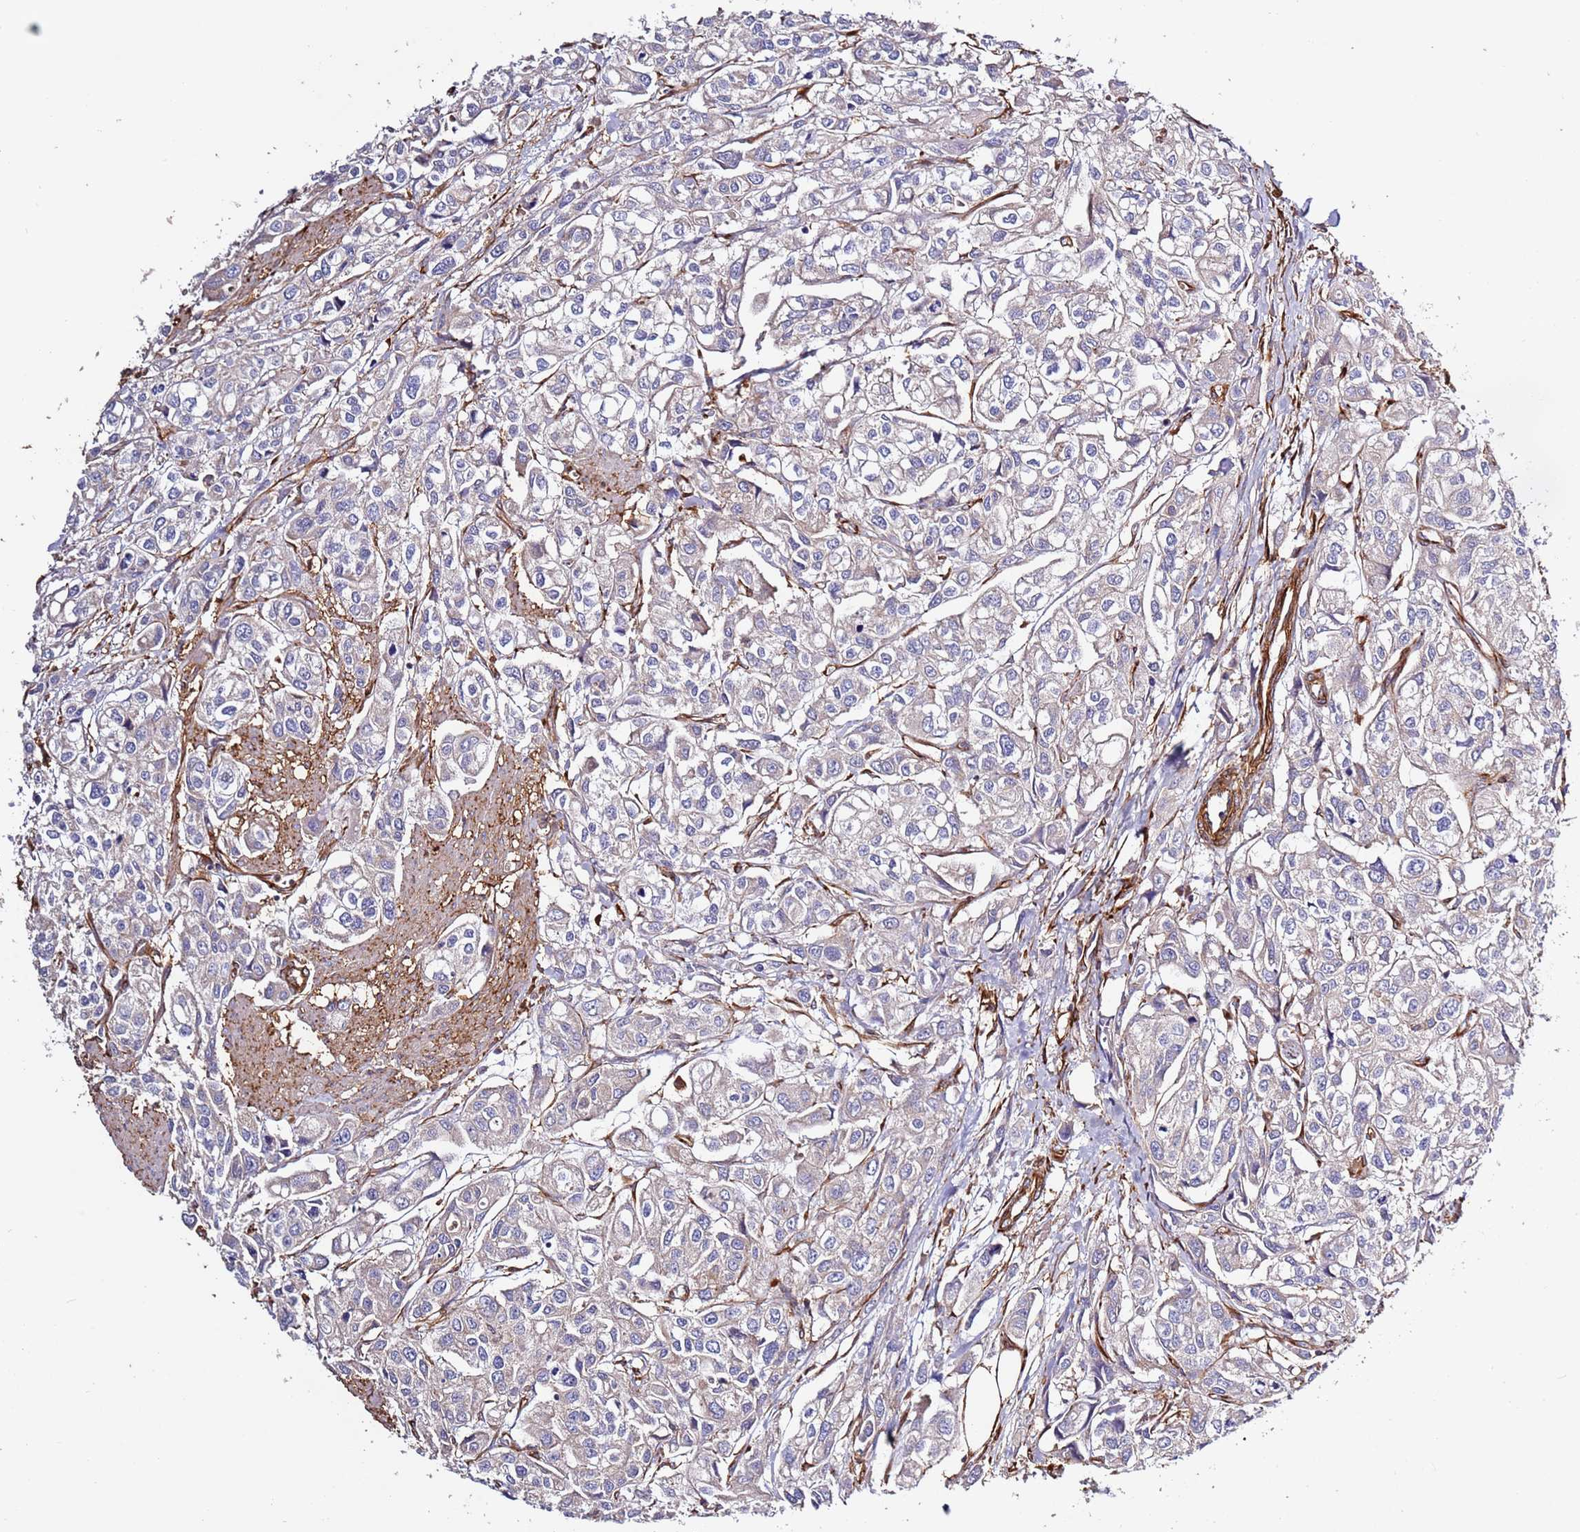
{"staining": {"intensity": "negative", "quantity": "none", "location": "none"}, "tissue": "urothelial cancer", "cell_type": "Tumor cells", "image_type": "cancer", "snomed": [{"axis": "morphology", "description": "Urothelial carcinoma, High grade"}, {"axis": "topography", "description": "Urinary bladder"}], "caption": "An IHC histopathology image of urothelial cancer is shown. There is no staining in tumor cells of urothelial cancer.", "gene": "MRGPRE", "patient": {"sex": "male", "age": 67}}